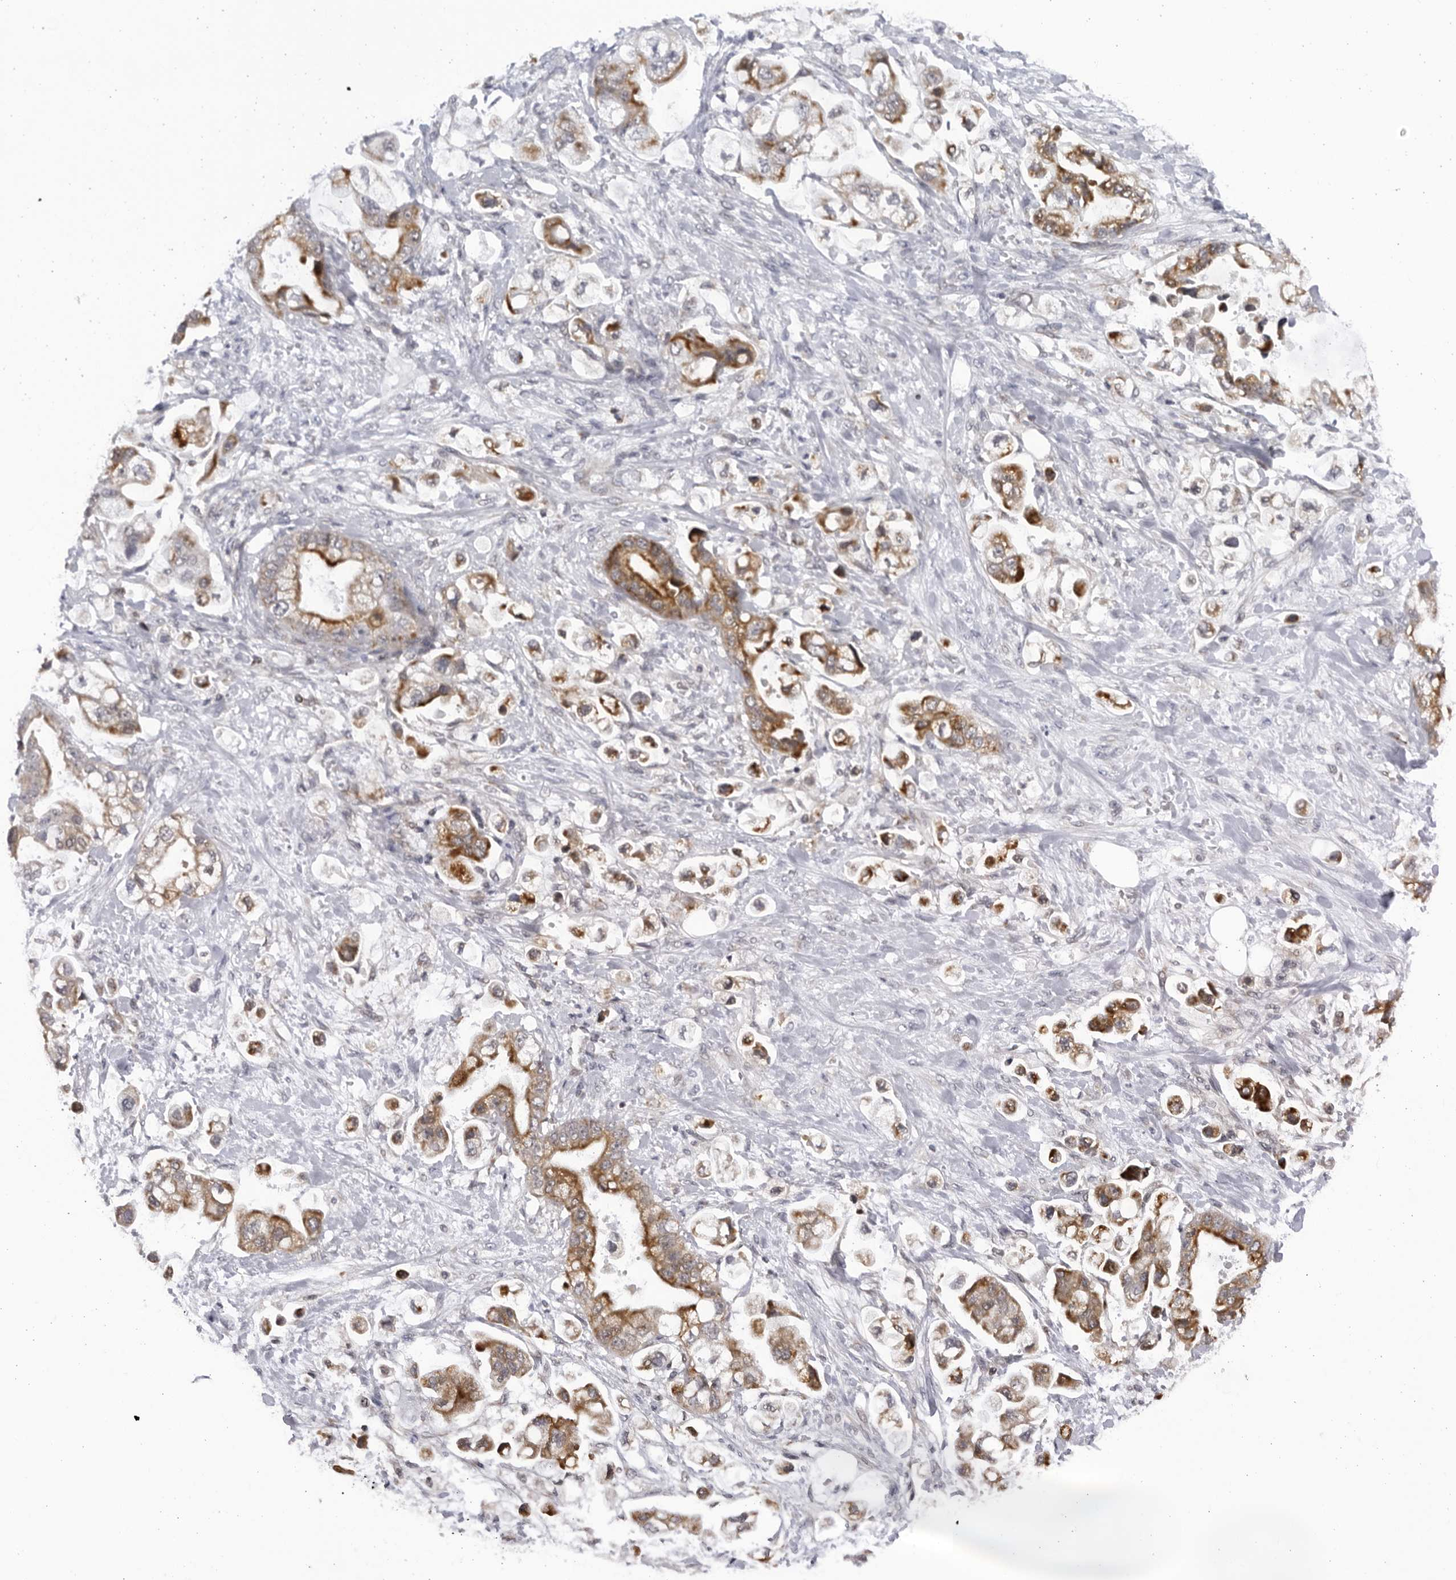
{"staining": {"intensity": "moderate", "quantity": ">75%", "location": "cytoplasmic/membranous"}, "tissue": "stomach cancer", "cell_type": "Tumor cells", "image_type": "cancer", "snomed": [{"axis": "morphology", "description": "Adenocarcinoma, NOS"}, {"axis": "topography", "description": "Stomach"}], "caption": "The photomicrograph shows immunohistochemical staining of stomach adenocarcinoma. There is moderate cytoplasmic/membranous positivity is appreciated in approximately >75% of tumor cells.", "gene": "SLC25A22", "patient": {"sex": "male", "age": 62}}